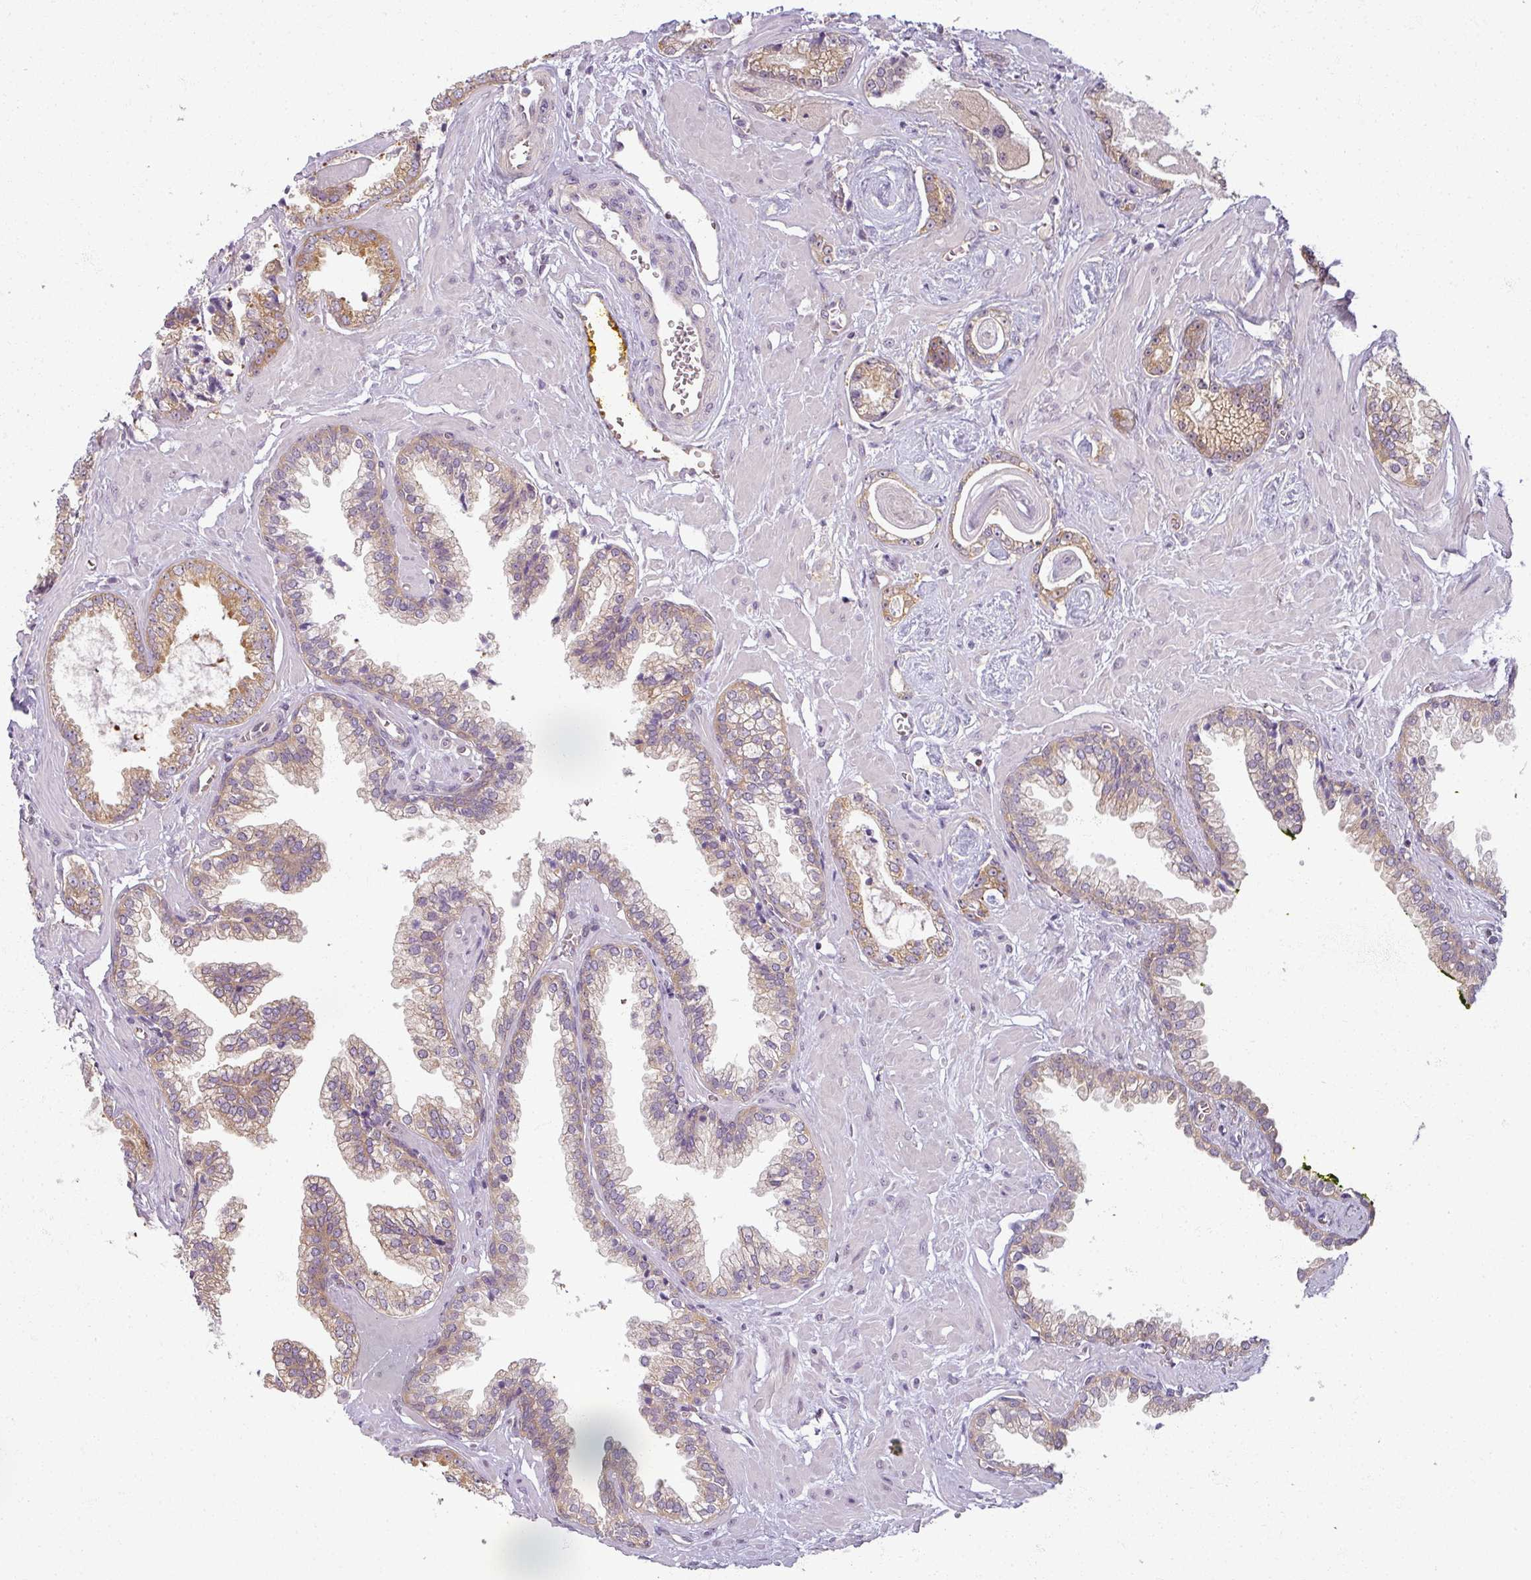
{"staining": {"intensity": "moderate", "quantity": "<25%", "location": "cytoplasmic/membranous"}, "tissue": "prostate cancer", "cell_type": "Tumor cells", "image_type": "cancer", "snomed": [{"axis": "morphology", "description": "Adenocarcinoma, Low grade"}, {"axis": "topography", "description": "Prostate"}], "caption": "Immunohistochemistry (IHC) micrograph of neoplastic tissue: low-grade adenocarcinoma (prostate) stained using immunohistochemistry (IHC) exhibits low levels of moderate protein expression localized specifically in the cytoplasmic/membranous of tumor cells, appearing as a cytoplasmic/membranous brown color.", "gene": "AGPAT4", "patient": {"sex": "male", "age": 60}}